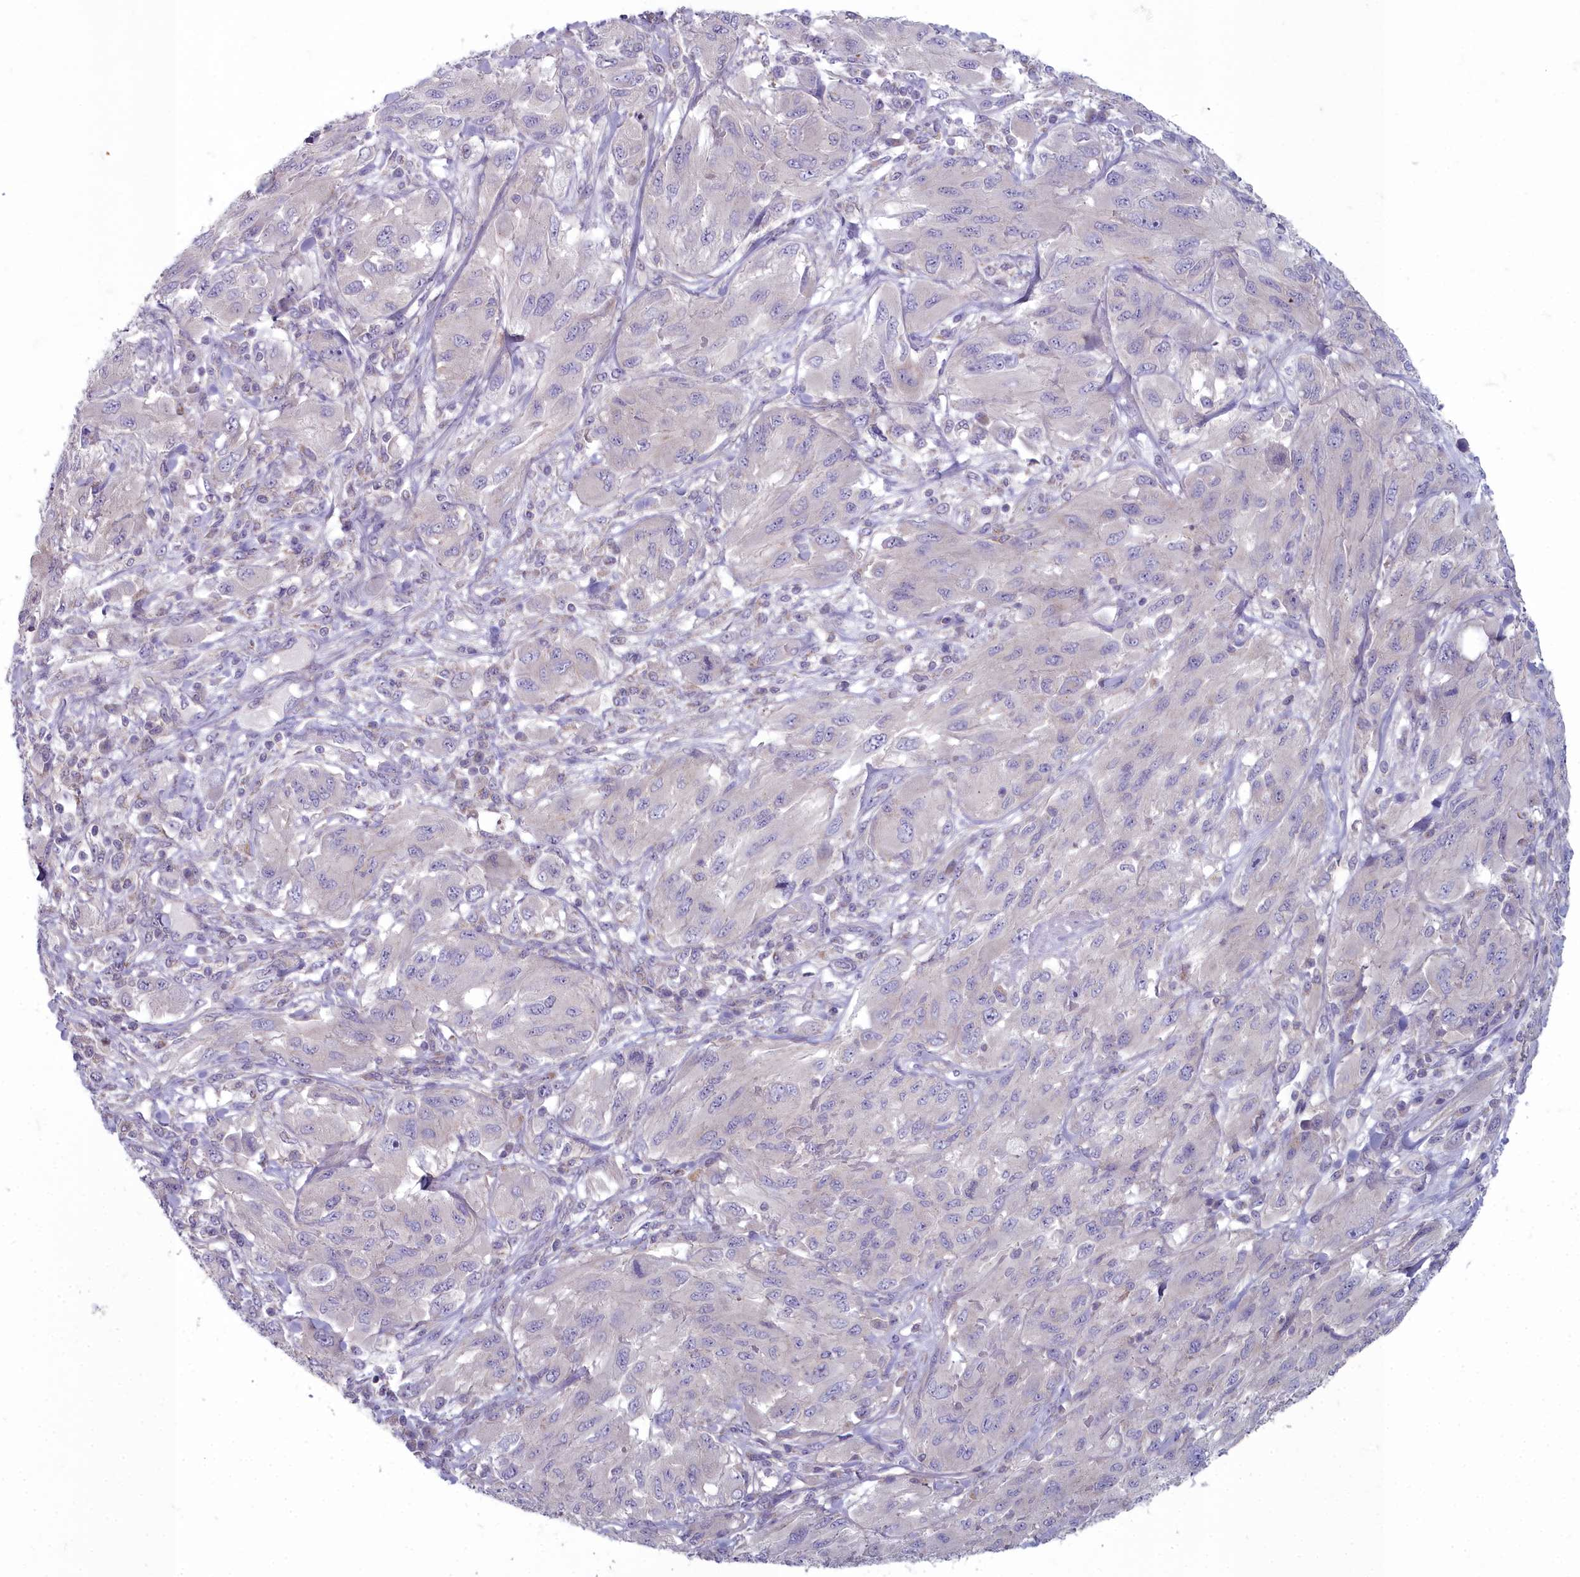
{"staining": {"intensity": "negative", "quantity": "none", "location": "none"}, "tissue": "melanoma", "cell_type": "Tumor cells", "image_type": "cancer", "snomed": [{"axis": "morphology", "description": "Malignant melanoma, NOS"}, {"axis": "topography", "description": "Skin"}], "caption": "The photomicrograph exhibits no staining of tumor cells in melanoma.", "gene": "INSYN2A", "patient": {"sex": "female", "age": 91}}